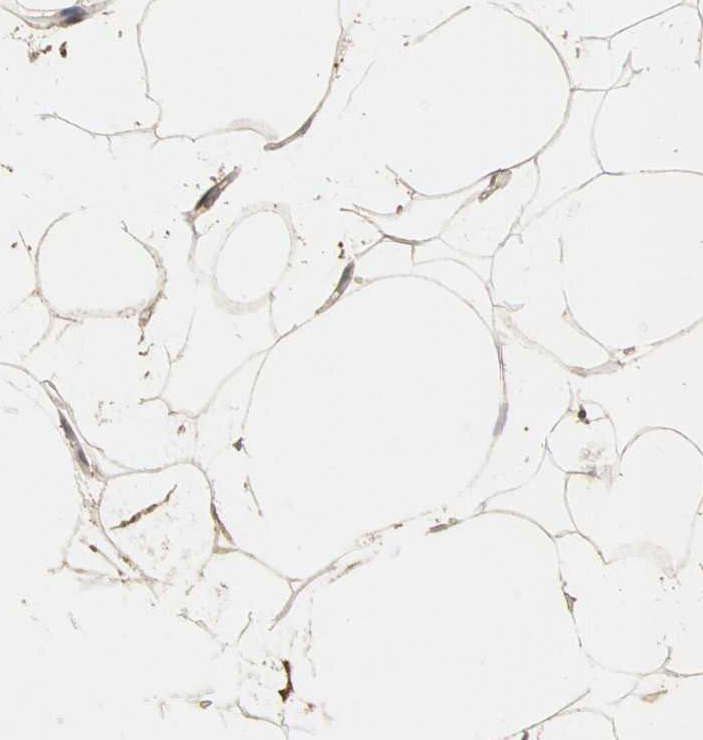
{"staining": {"intensity": "negative", "quantity": "none", "location": "none"}, "tissue": "adipose tissue", "cell_type": "Adipocytes", "image_type": "normal", "snomed": [{"axis": "morphology", "description": "Normal tissue, NOS"}, {"axis": "morphology", "description": "Duct carcinoma"}, {"axis": "topography", "description": "Breast"}, {"axis": "topography", "description": "Adipose tissue"}], "caption": "Immunohistochemistry (IHC) histopathology image of benign human adipose tissue stained for a protein (brown), which displays no expression in adipocytes. The staining was performed using DAB (3,3'-diaminobenzidine) to visualize the protein expression in brown, while the nuclei were stained in blue with hematoxylin (Magnification: 20x).", "gene": "TRPV4", "patient": {"sex": "female", "age": 37}}